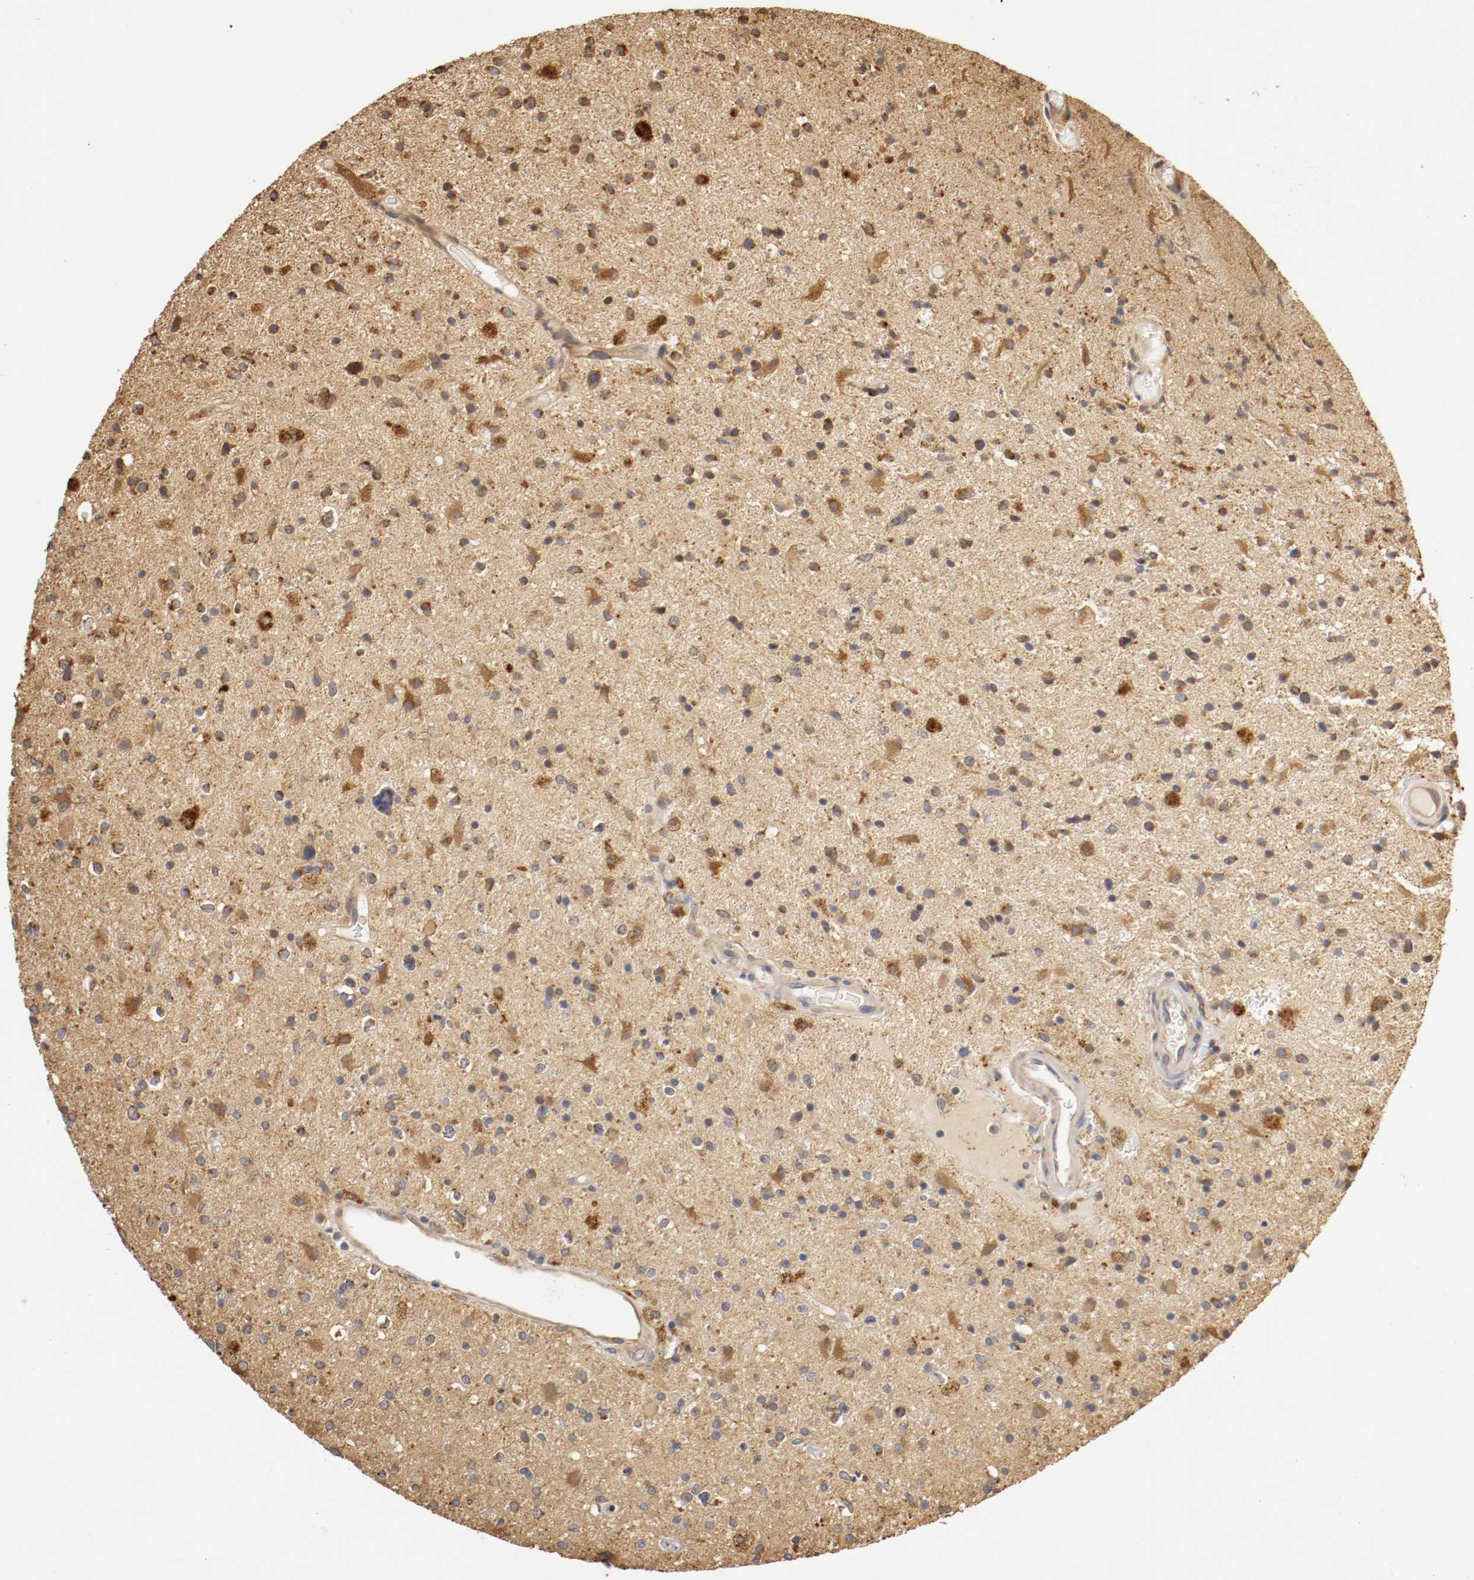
{"staining": {"intensity": "strong", "quantity": "25%-75%", "location": "cytoplasmic/membranous"}, "tissue": "glioma", "cell_type": "Tumor cells", "image_type": "cancer", "snomed": [{"axis": "morphology", "description": "Glioma, malignant, High grade"}, {"axis": "topography", "description": "Brain"}], "caption": "A brown stain labels strong cytoplasmic/membranous positivity of a protein in human glioma tumor cells.", "gene": "VEZT", "patient": {"sex": "male", "age": 33}}